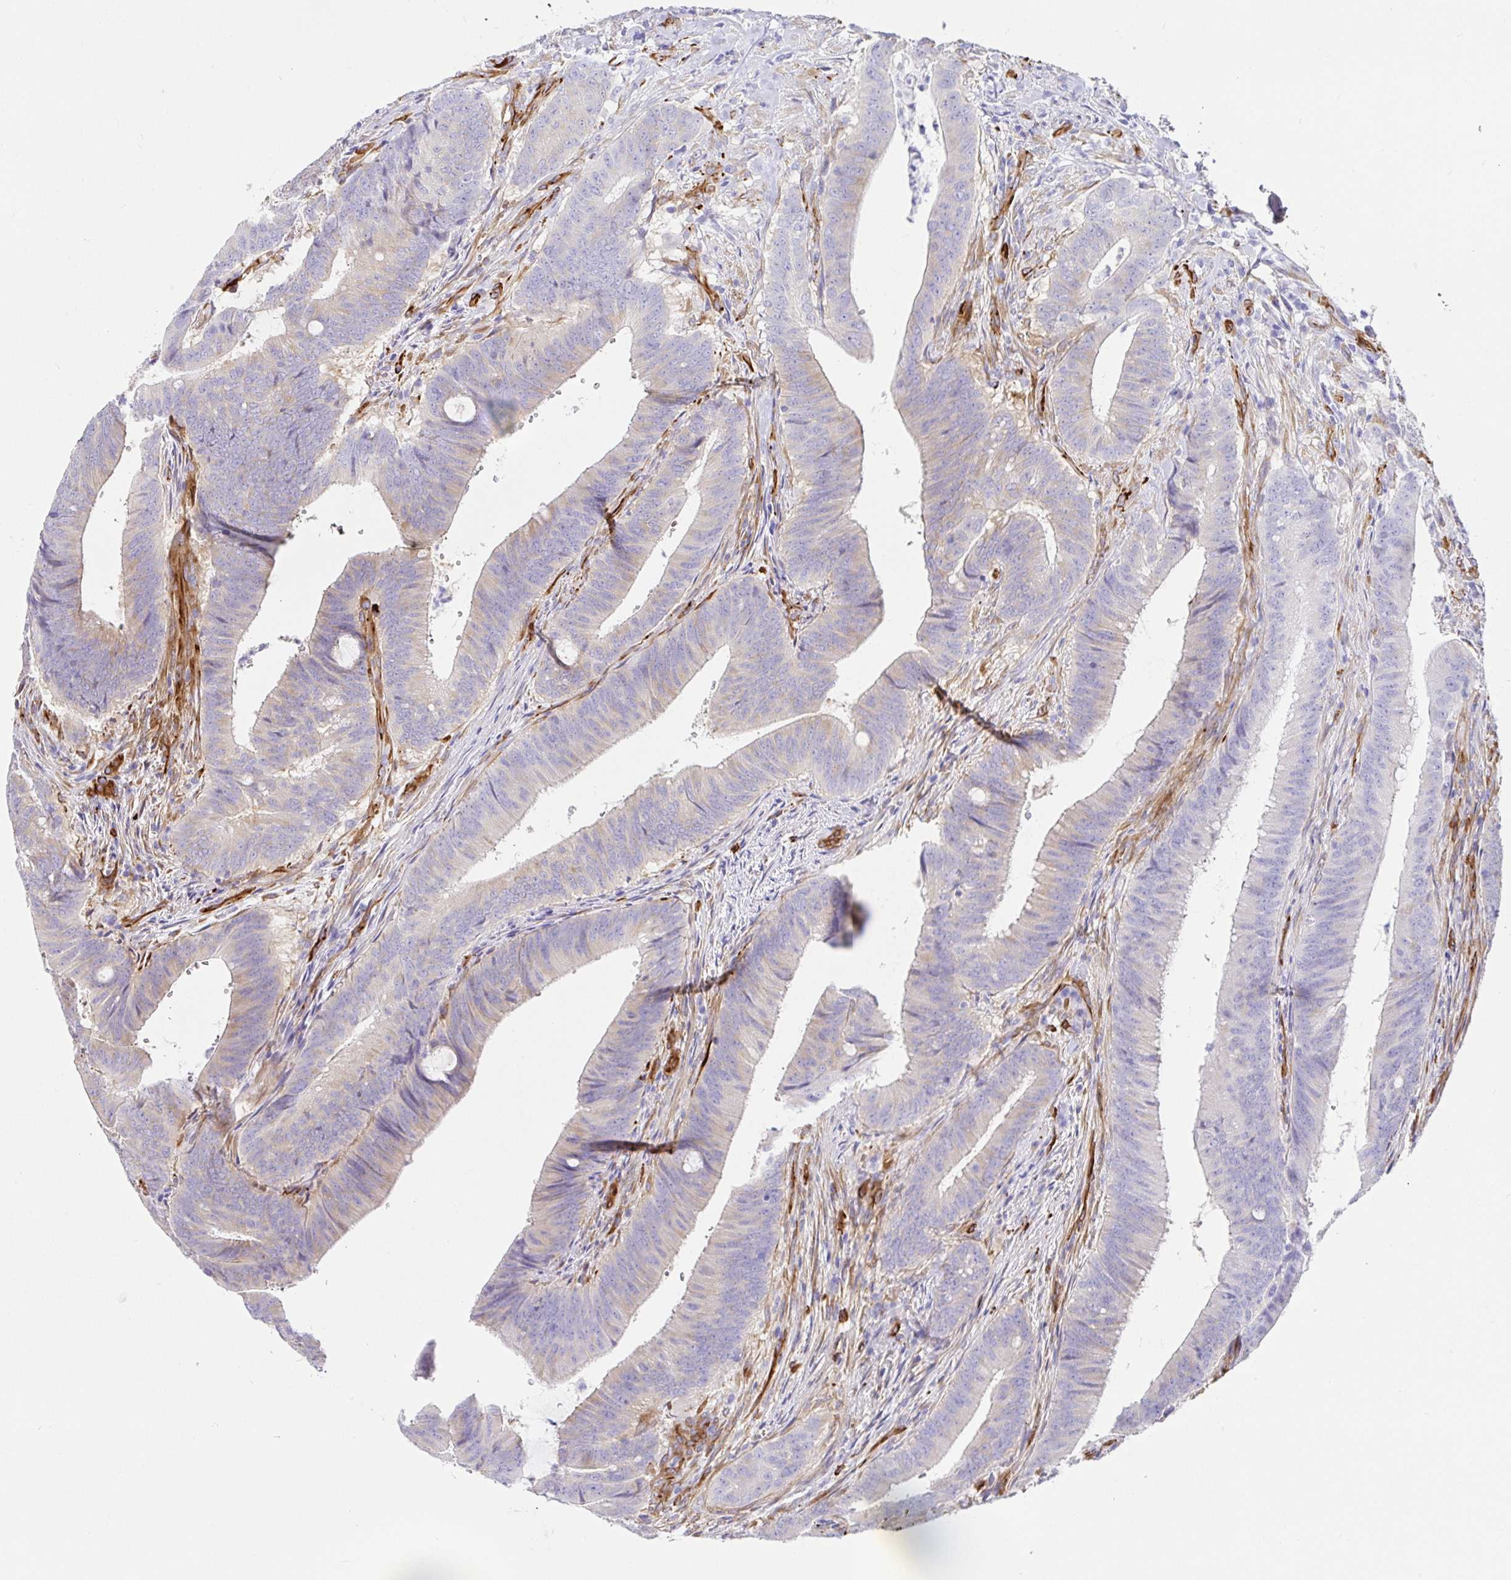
{"staining": {"intensity": "negative", "quantity": "none", "location": "none"}, "tissue": "colorectal cancer", "cell_type": "Tumor cells", "image_type": "cancer", "snomed": [{"axis": "morphology", "description": "Adenocarcinoma, NOS"}, {"axis": "topography", "description": "Colon"}], "caption": "IHC image of colorectal cancer stained for a protein (brown), which displays no positivity in tumor cells.", "gene": "DOCK1", "patient": {"sex": "female", "age": 43}}